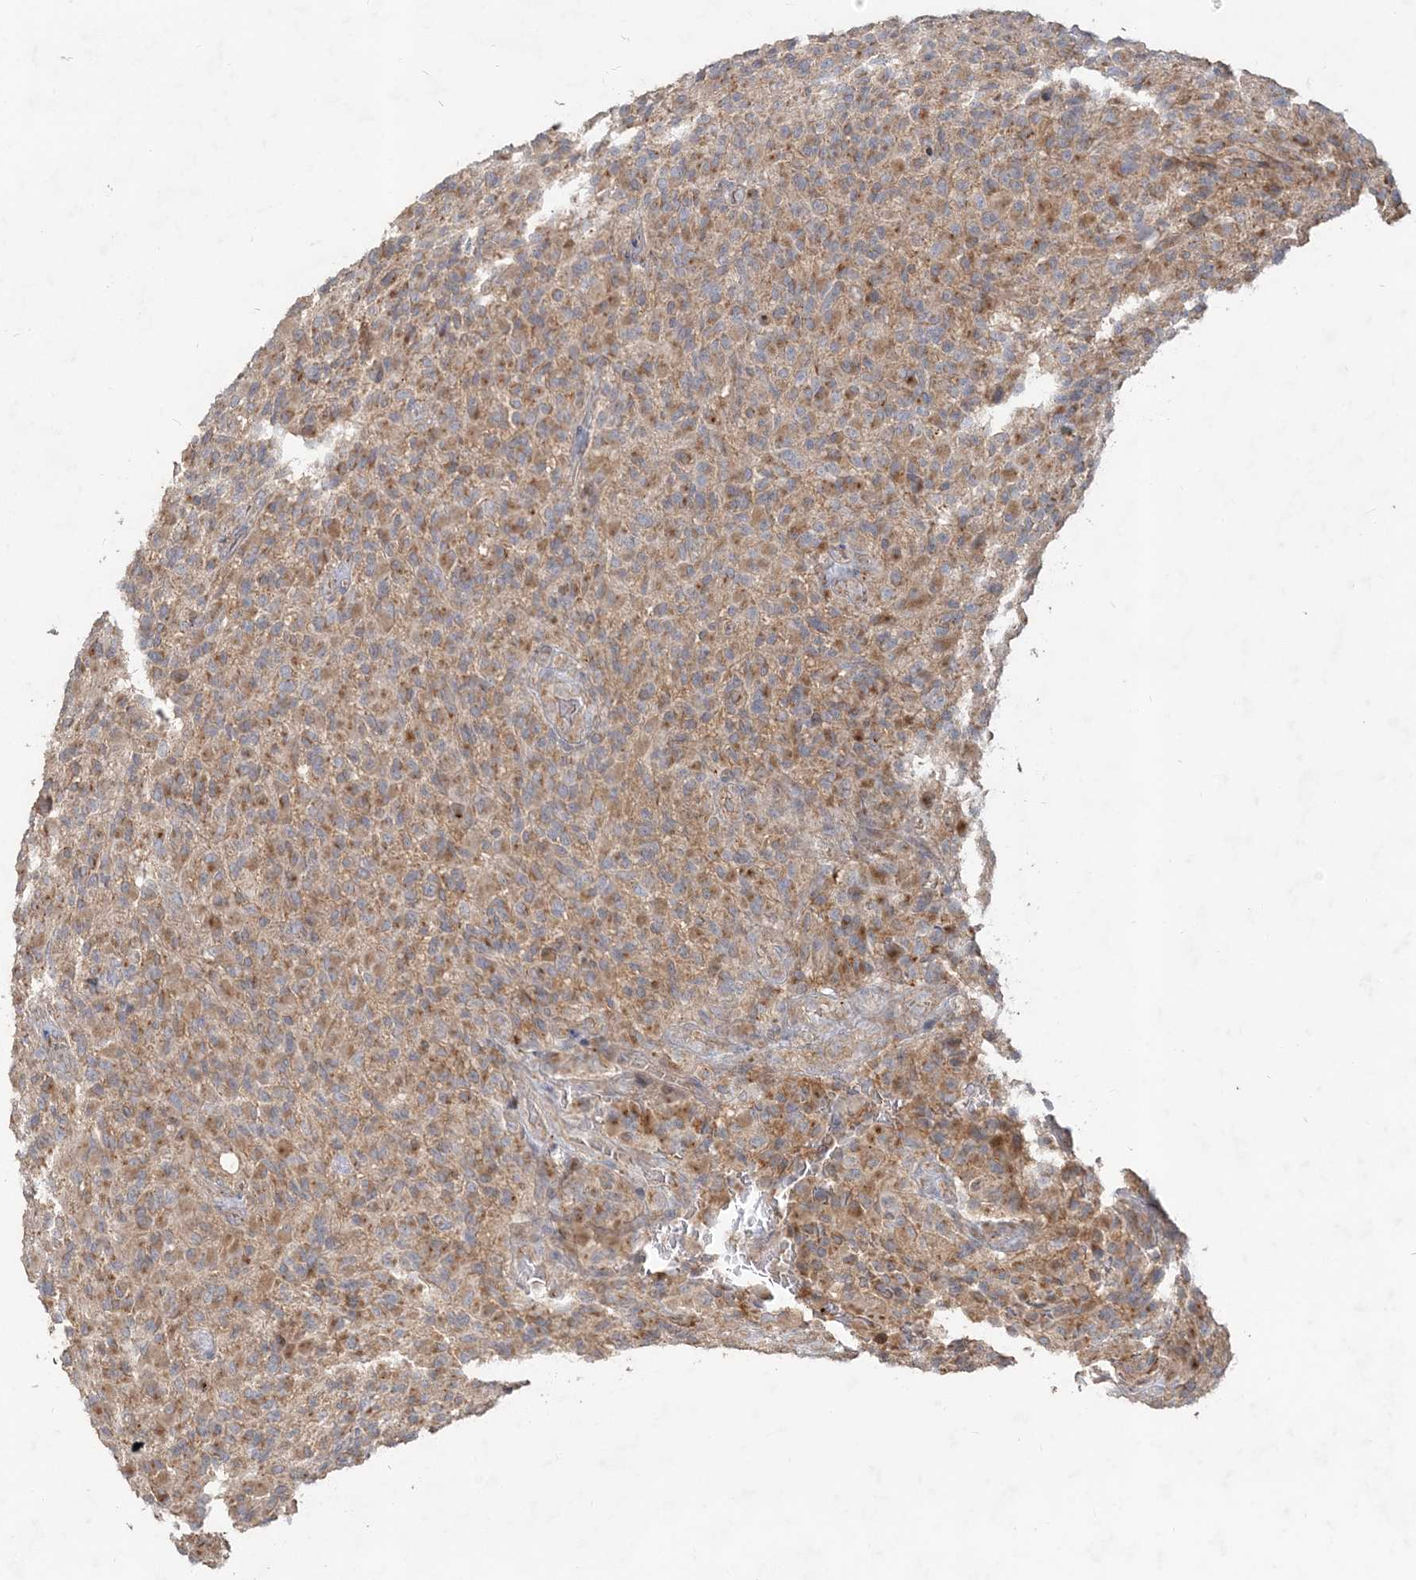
{"staining": {"intensity": "strong", "quantity": "25%-75%", "location": "cytoplasmic/membranous"}, "tissue": "glioma", "cell_type": "Tumor cells", "image_type": "cancer", "snomed": [{"axis": "morphology", "description": "Glioma, malignant, High grade"}, {"axis": "topography", "description": "Brain"}], "caption": "Protein expression by immunohistochemistry (IHC) reveals strong cytoplasmic/membranous positivity in approximately 25%-75% of tumor cells in glioma.", "gene": "RAB14", "patient": {"sex": "male", "age": 71}}